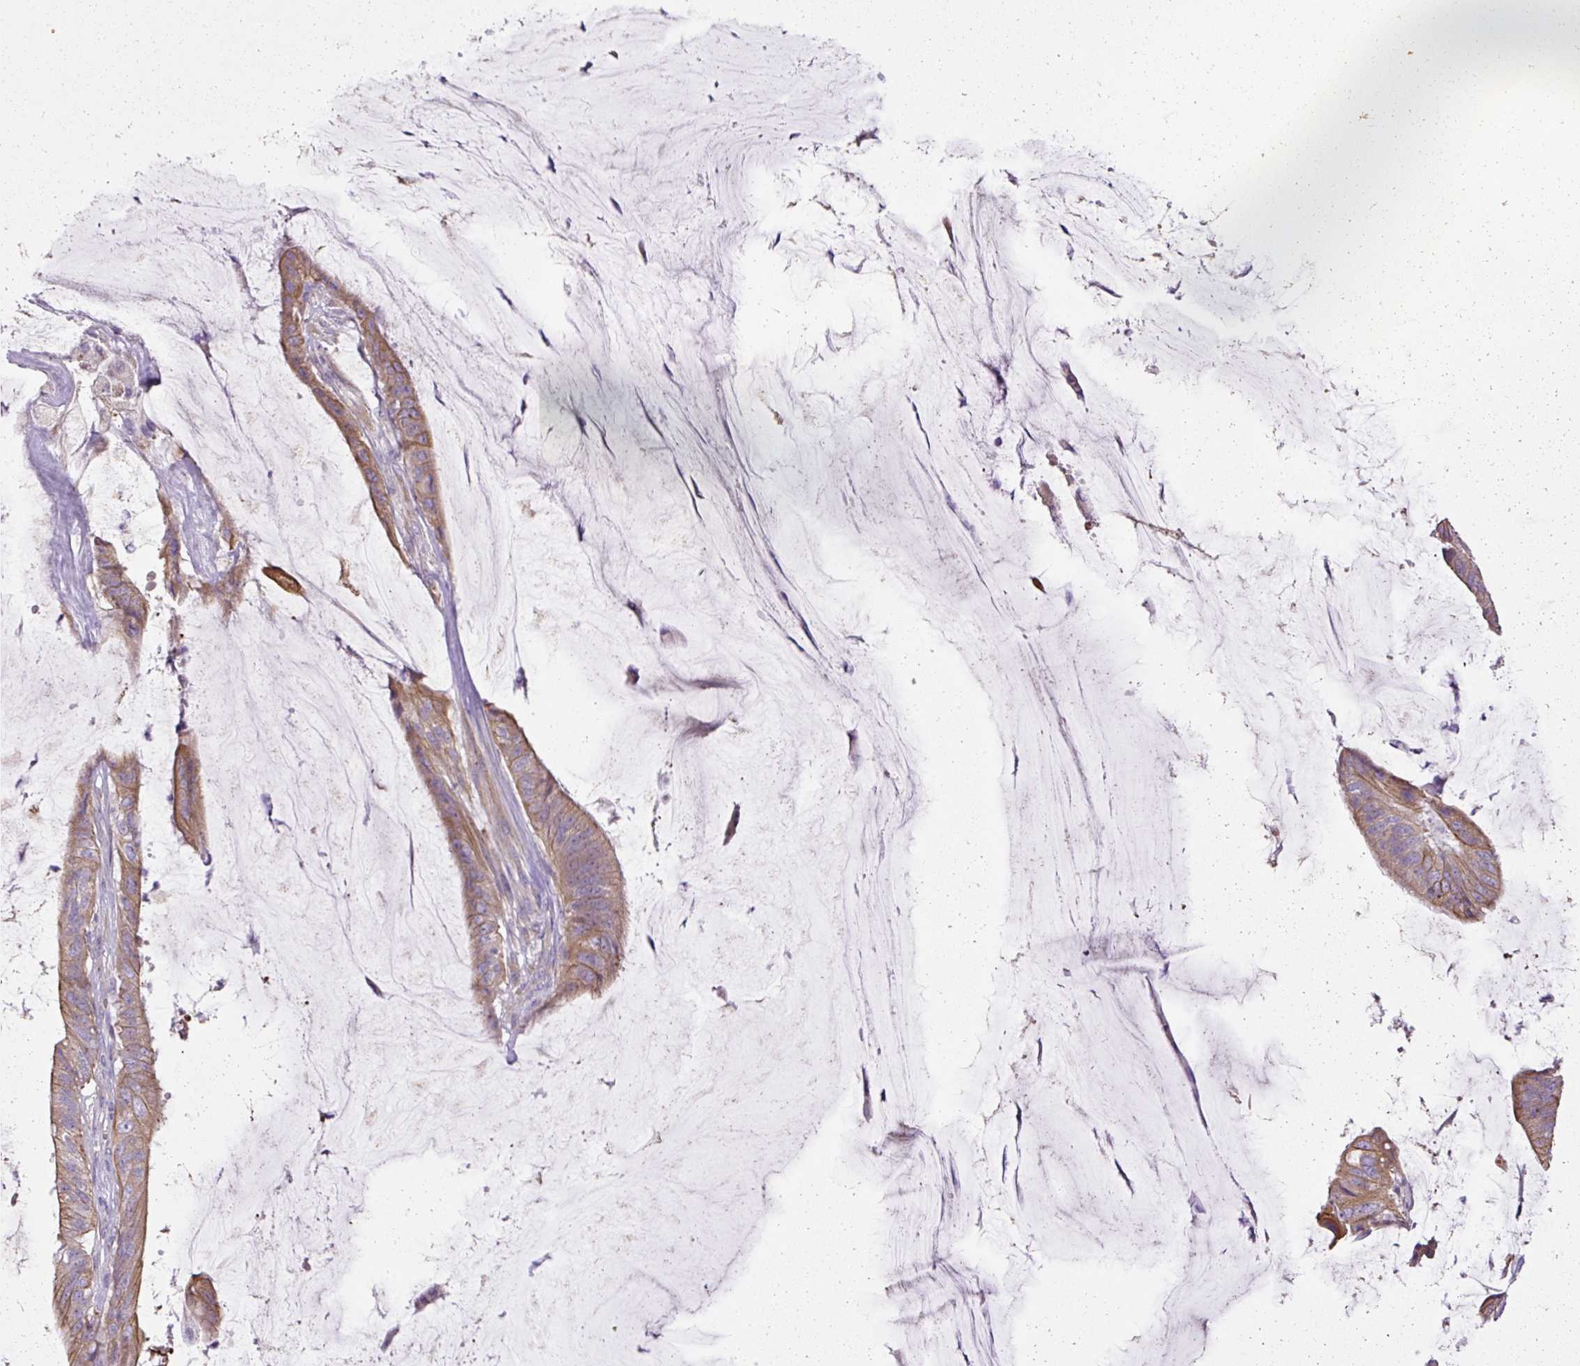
{"staining": {"intensity": "weak", "quantity": ">75%", "location": "cytoplasmic/membranous"}, "tissue": "colorectal cancer", "cell_type": "Tumor cells", "image_type": "cancer", "snomed": [{"axis": "morphology", "description": "Adenocarcinoma, NOS"}, {"axis": "topography", "description": "Colon"}], "caption": "A photomicrograph of colorectal adenocarcinoma stained for a protein reveals weak cytoplasmic/membranous brown staining in tumor cells.", "gene": "FAM149A", "patient": {"sex": "female", "age": 43}}